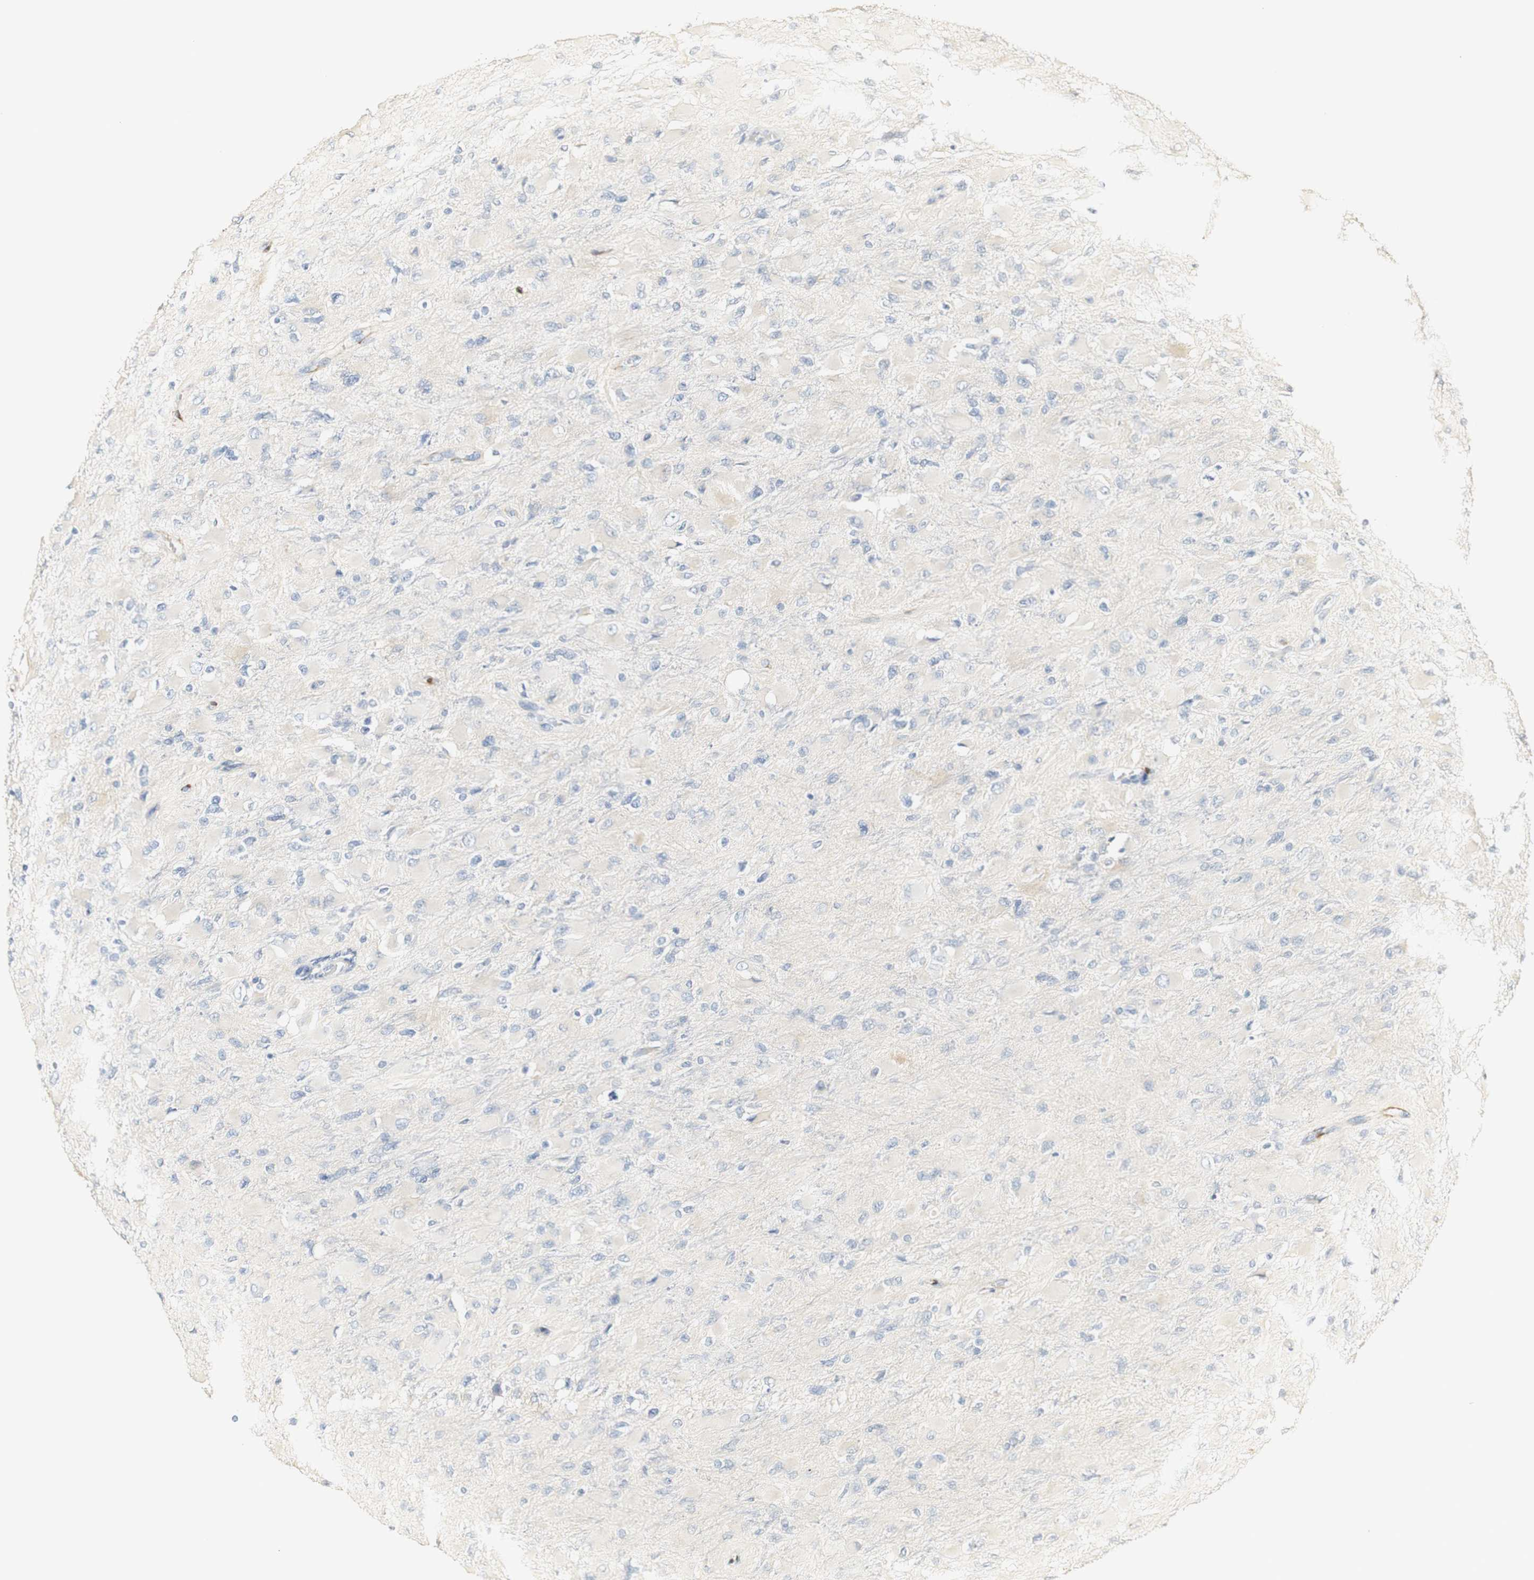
{"staining": {"intensity": "negative", "quantity": "none", "location": "none"}, "tissue": "glioma", "cell_type": "Tumor cells", "image_type": "cancer", "snomed": [{"axis": "morphology", "description": "Glioma, malignant, High grade"}, {"axis": "topography", "description": "Cerebral cortex"}], "caption": "This is an immunohistochemistry (IHC) image of human malignant glioma (high-grade). There is no expression in tumor cells.", "gene": "FMO3", "patient": {"sex": "female", "age": 36}}